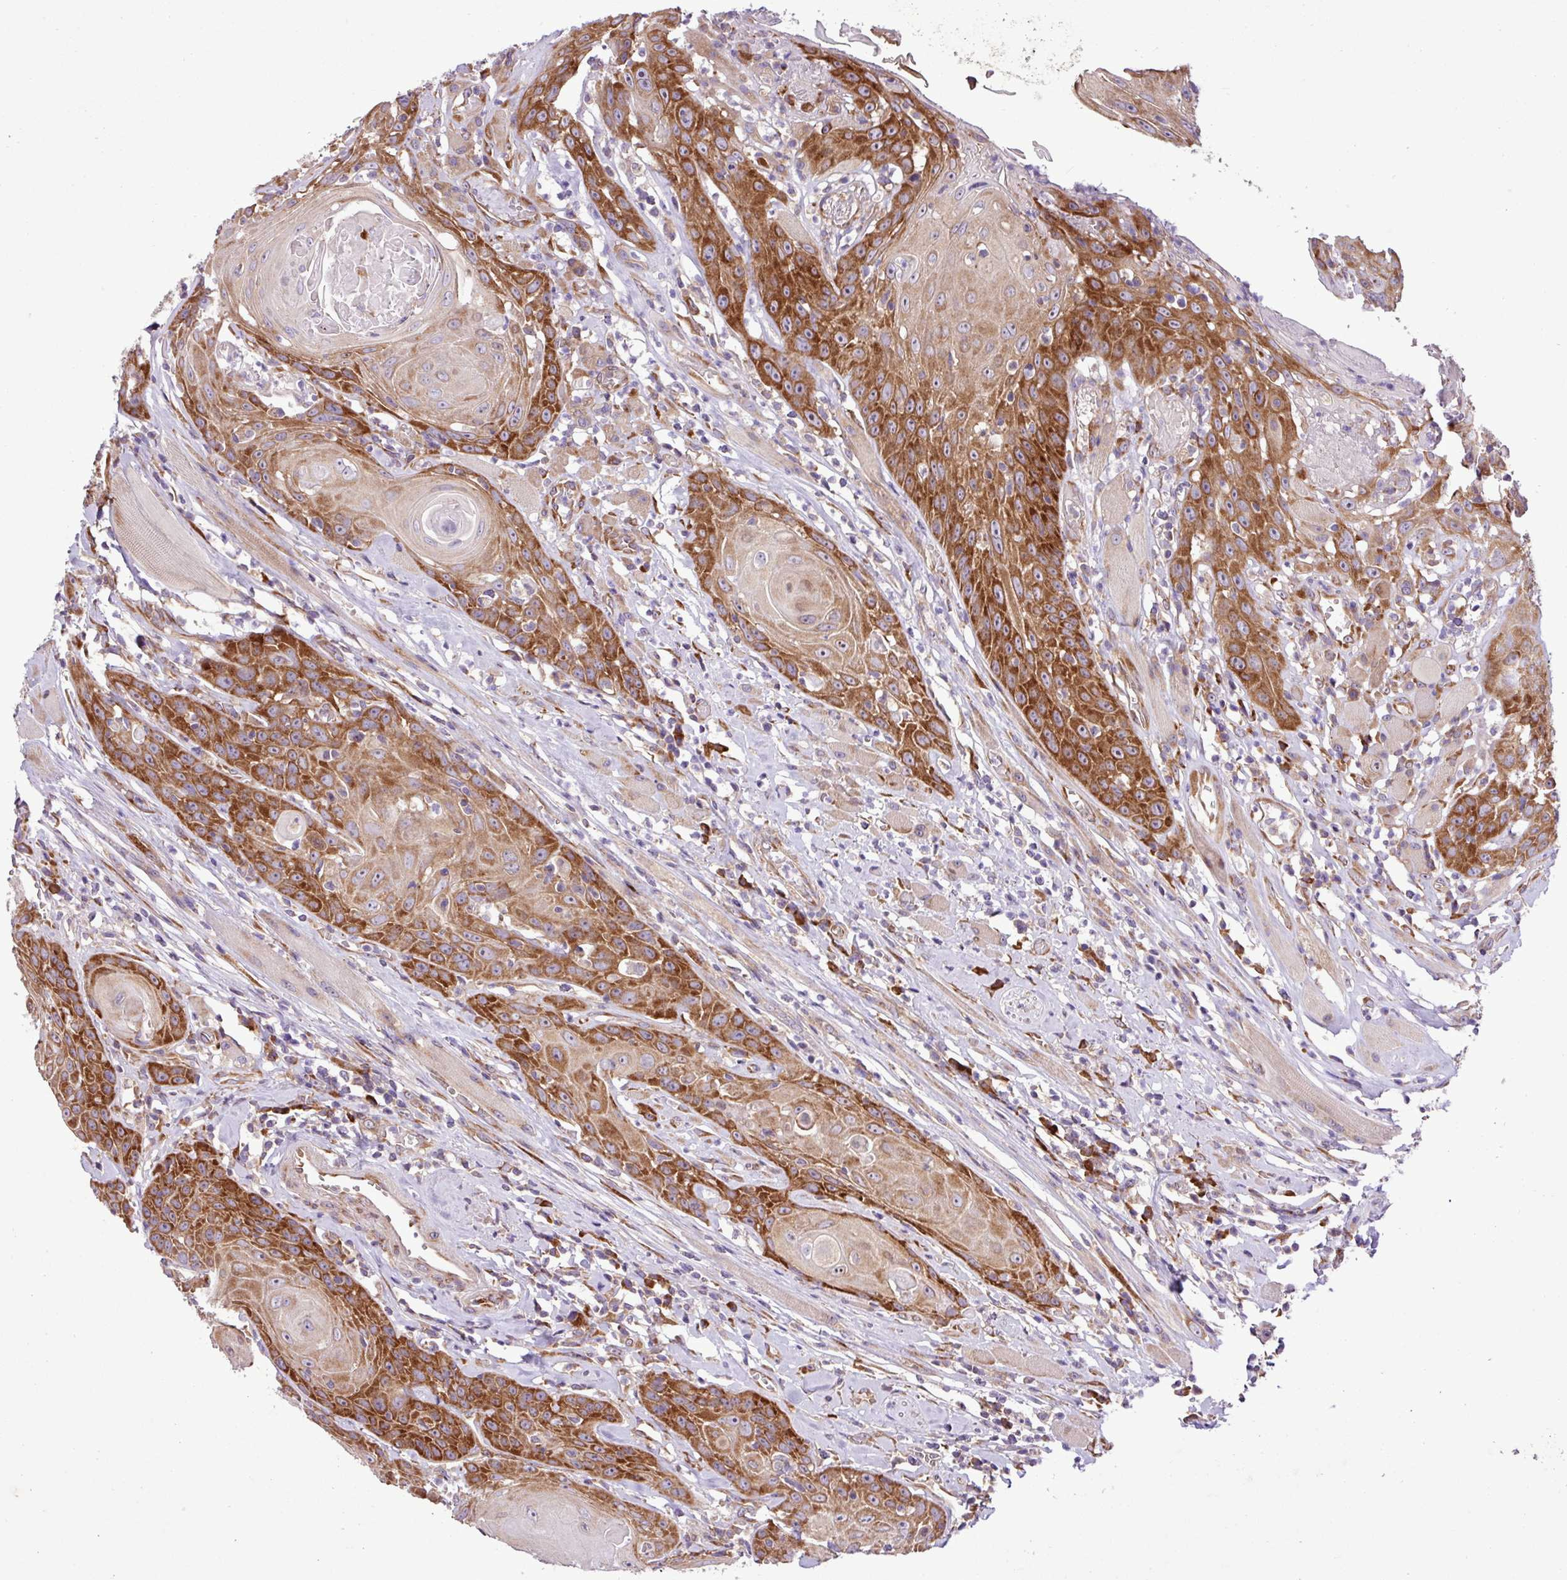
{"staining": {"intensity": "strong", "quantity": "25%-75%", "location": "cytoplasmic/membranous"}, "tissue": "head and neck cancer", "cell_type": "Tumor cells", "image_type": "cancer", "snomed": [{"axis": "morphology", "description": "Squamous cell carcinoma, NOS"}, {"axis": "topography", "description": "Head-Neck"}], "caption": "Head and neck cancer (squamous cell carcinoma) tissue demonstrates strong cytoplasmic/membranous staining in approximately 25%-75% of tumor cells", "gene": "RPL13", "patient": {"sex": "female", "age": 59}}